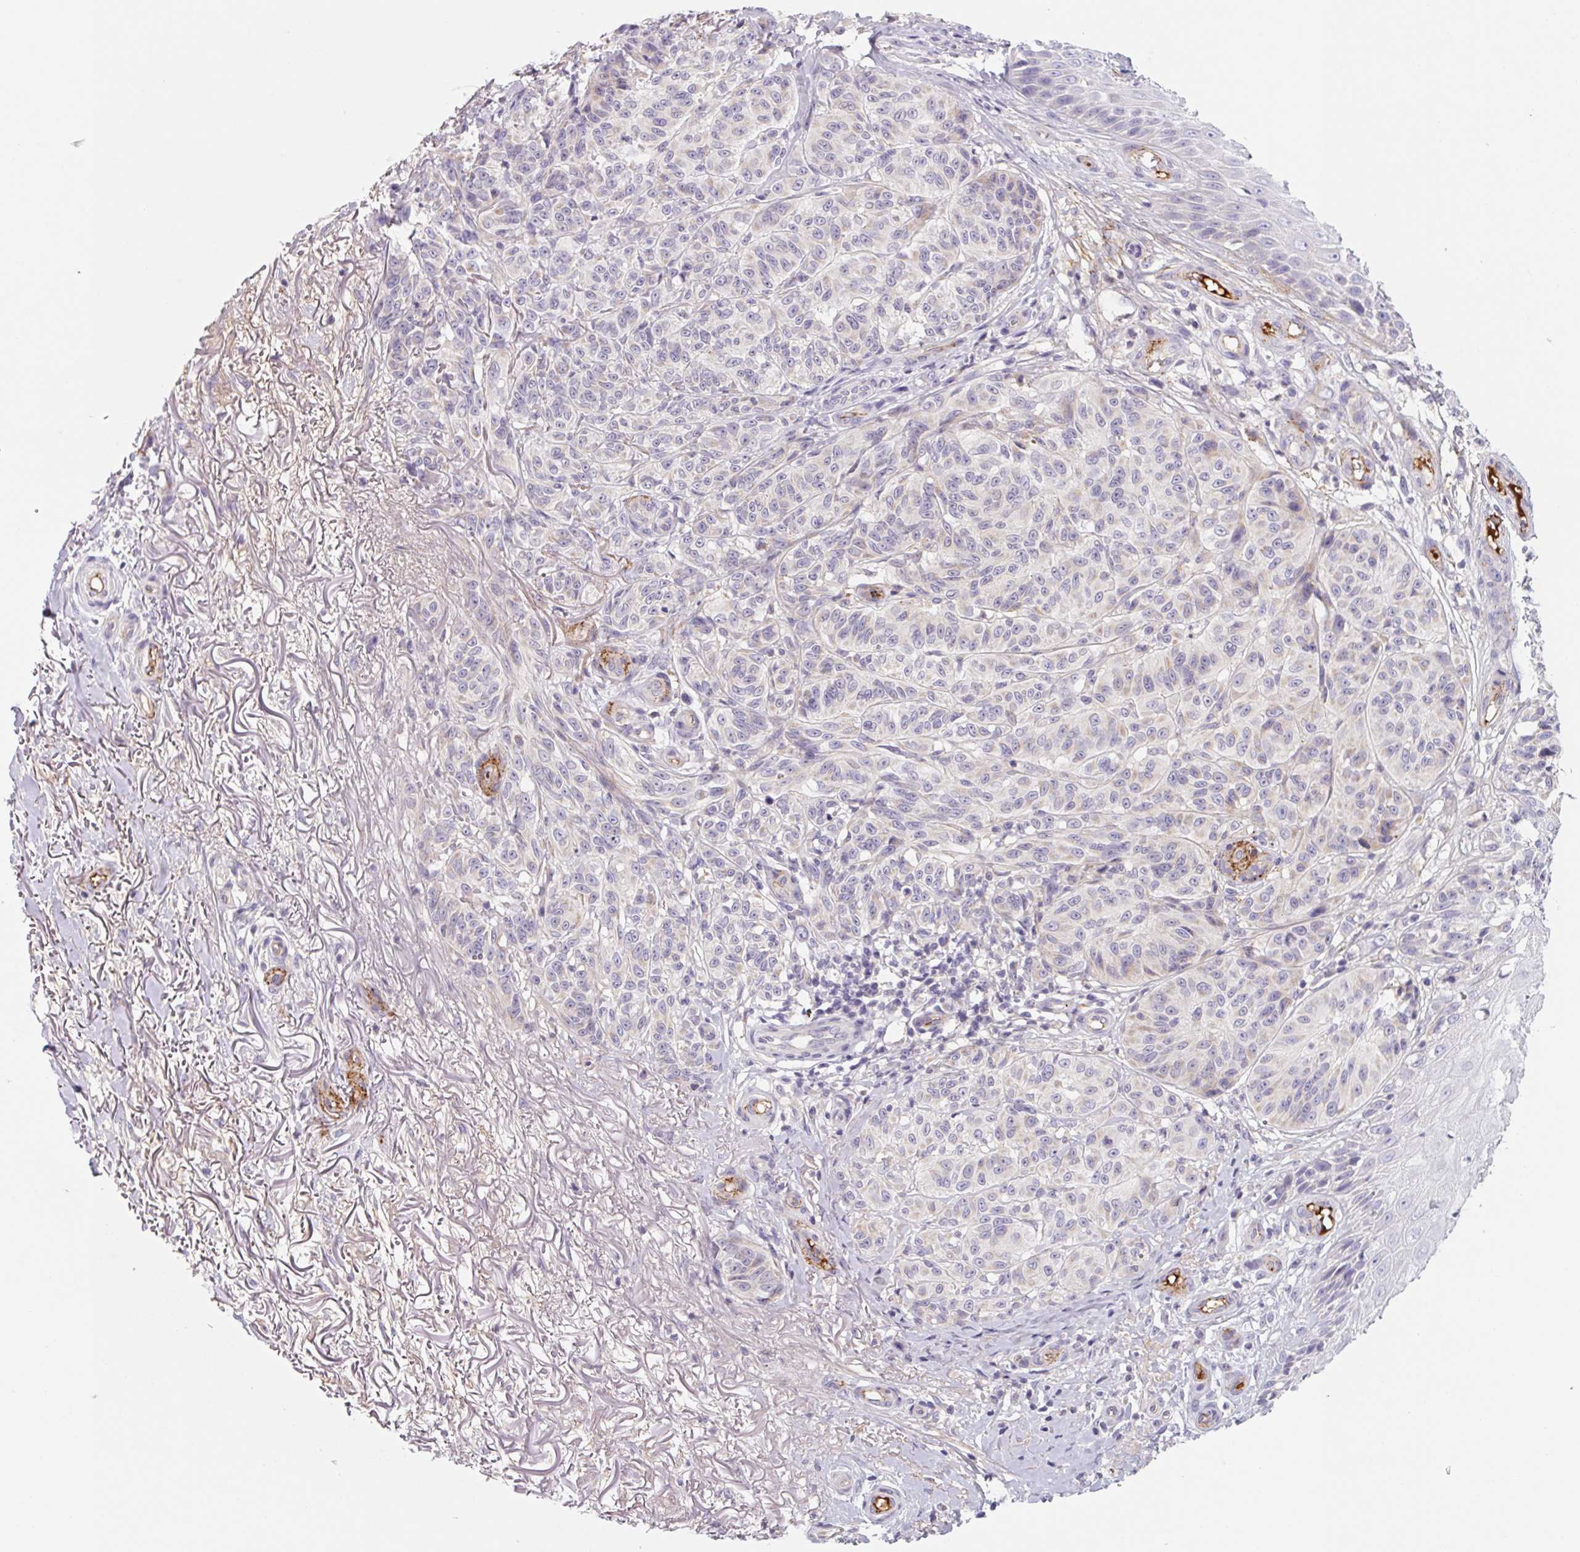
{"staining": {"intensity": "negative", "quantity": "none", "location": "none"}, "tissue": "melanoma", "cell_type": "Tumor cells", "image_type": "cancer", "snomed": [{"axis": "morphology", "description": "Malignant melanoma, NOS"}, {"axis": "topography", "description": "Skin"}], "caption": "Immunohistochemistry histopathology image of human melanoma stained for a protein (brown), which exhibits no positivity in tumor cells.", "gene": "LPA", "patient": {"sex": "female", "age": 85}}